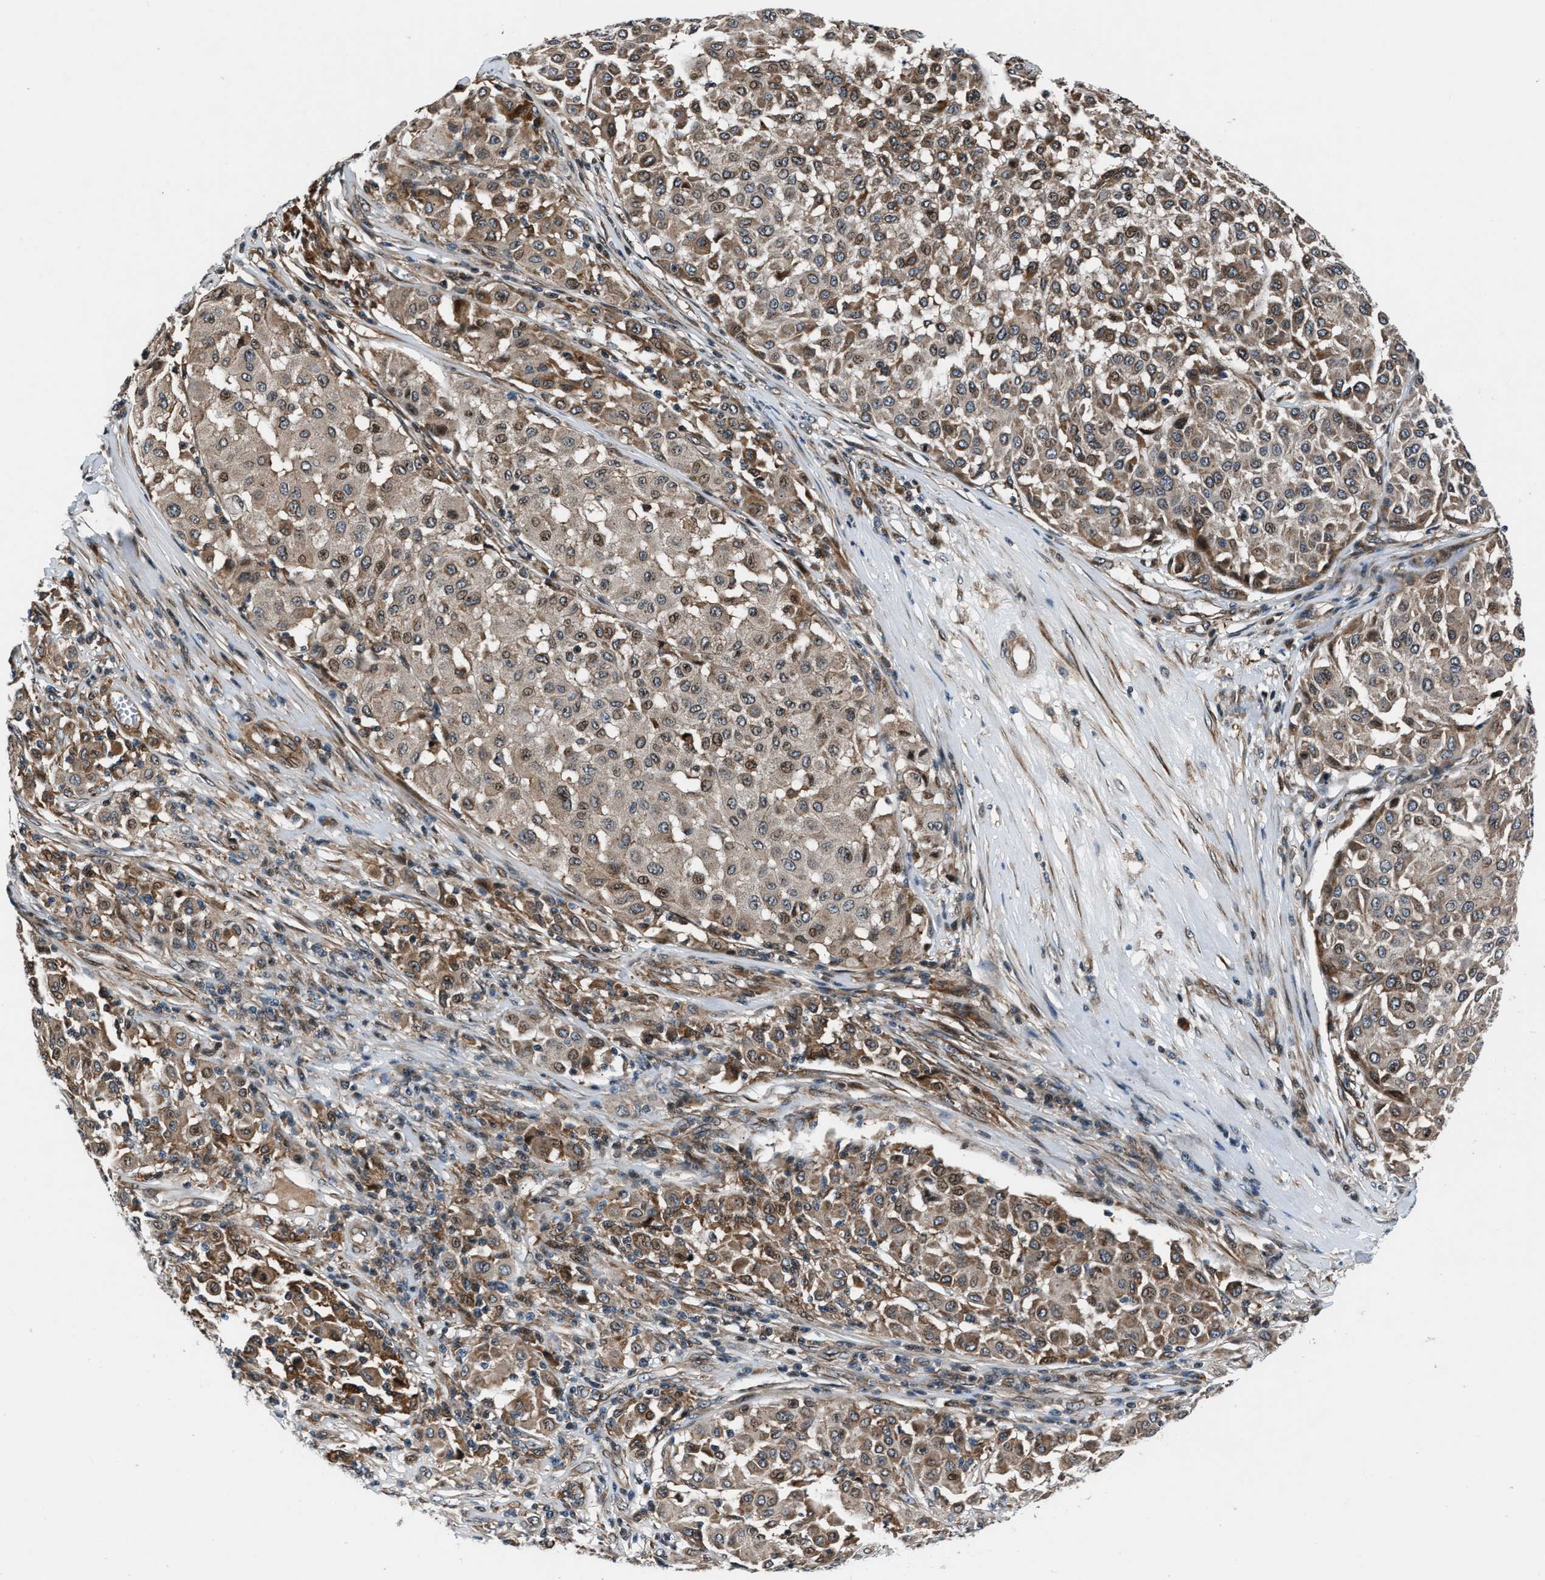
{"staining": {"intensity": "moderate", "quantity": ">75%", "location": "cytoplasmic/membranous"}, "tissue": "melanoma", "cell_type": "Tumor cells", "image_type": "cancer", "snomed": [{"axis": "morphology", "description": "Malignant melanoma, Metastatic site"}, {"axis": "topography", "description": "Soft tissue"}], "caption": "Tumor cells show medium levels of moderate cytoplasmic/membranous positivity in about >75% of cells in human melanoma.", "gene": "DYNC2I1", "patient": {"sex": "male", "age": 41}}